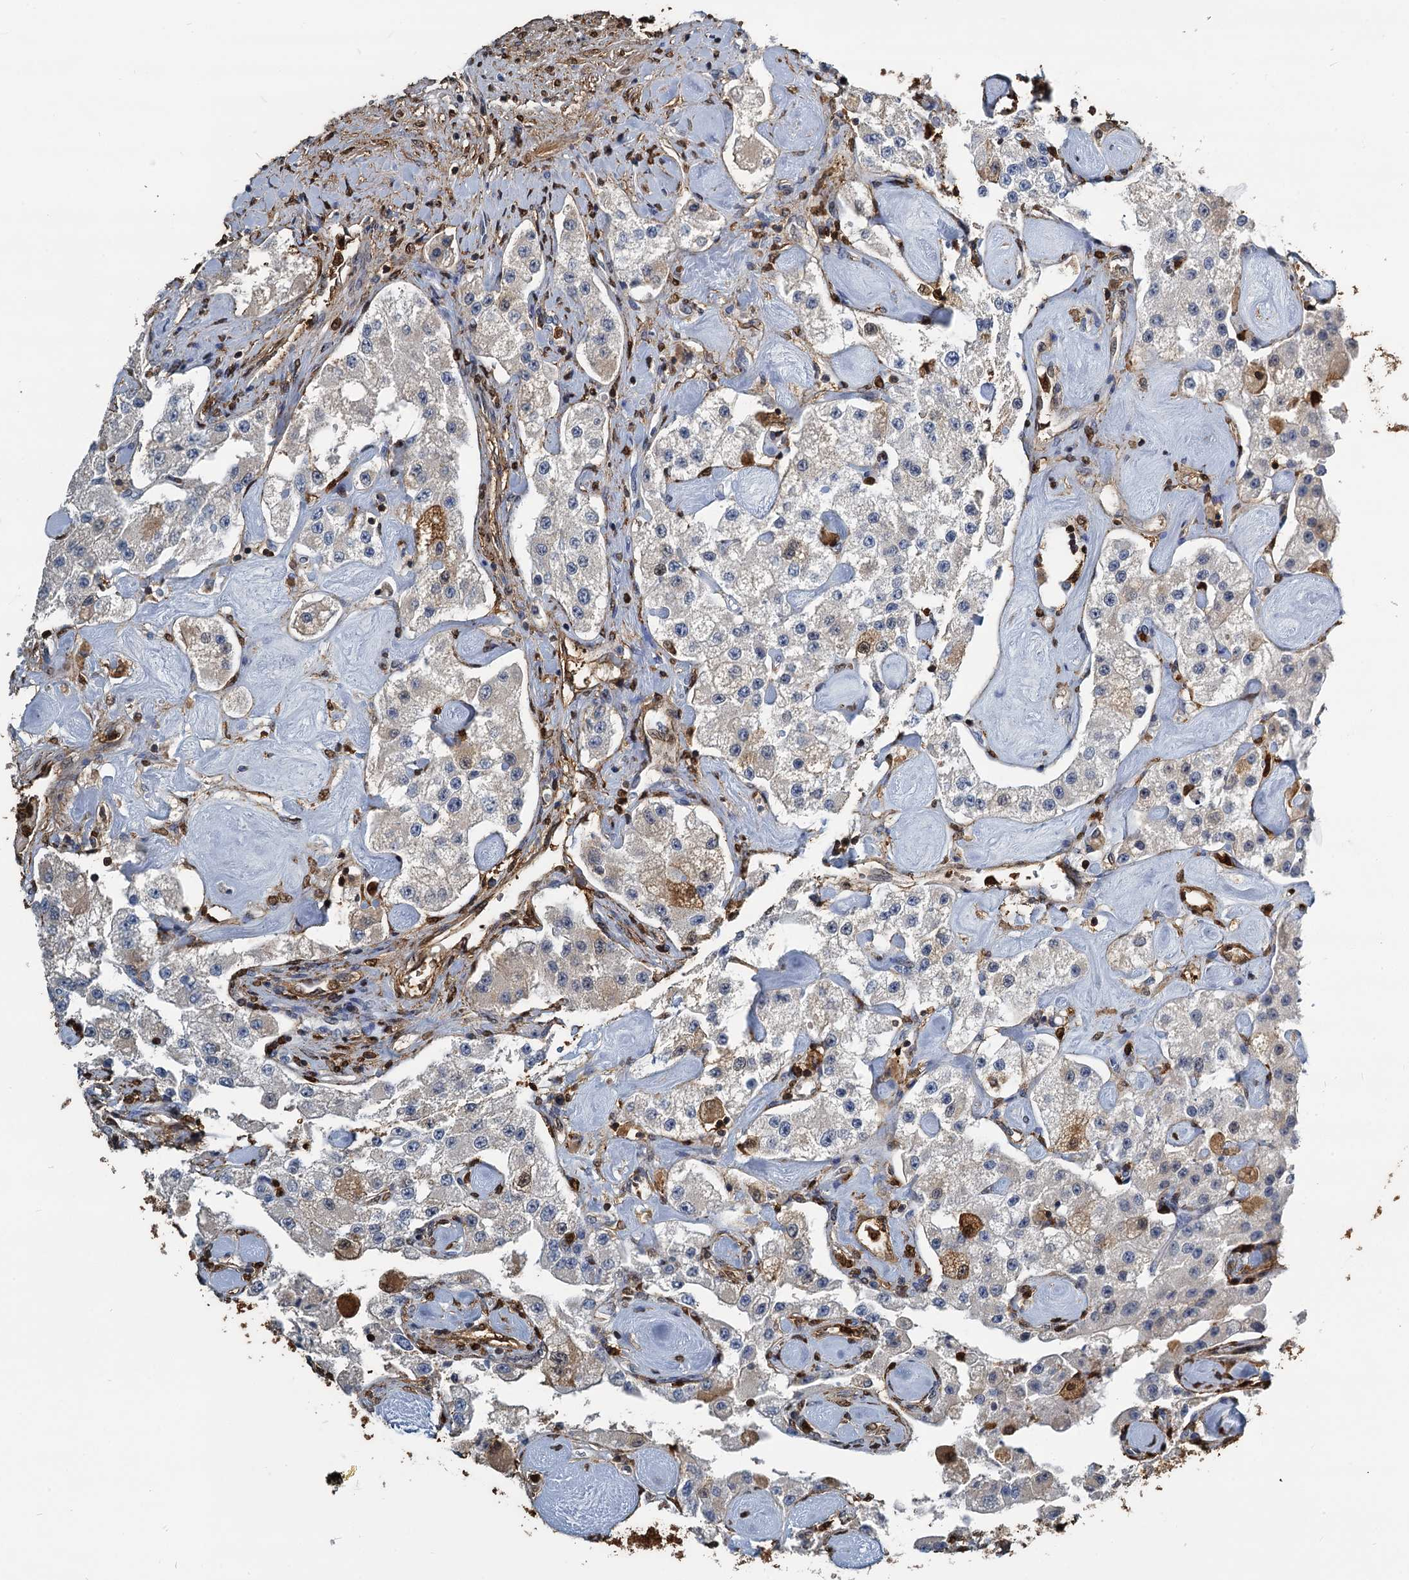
{"staining": {"intensity": "moderate", "quantity": "<25%", "location": "cytoplasmic/membranous,nuclear"}, "tissue": "carcinoid", "cell_type": "Tumor cells", "image_type": "cancer", "snomed": [{"axis": "morphology", "description": "Carcinoid, malignant, NOS"}, {"axis": "topography", "description": "Pancreas"}], "caption": "Moderate cytoplasmic/membranous and nuclear protein positivity is appreciated in approximately <25% of tumor cells in carcinoid.", "gene": "S100A6", "patient": {"sex": "male", "age": 41}}